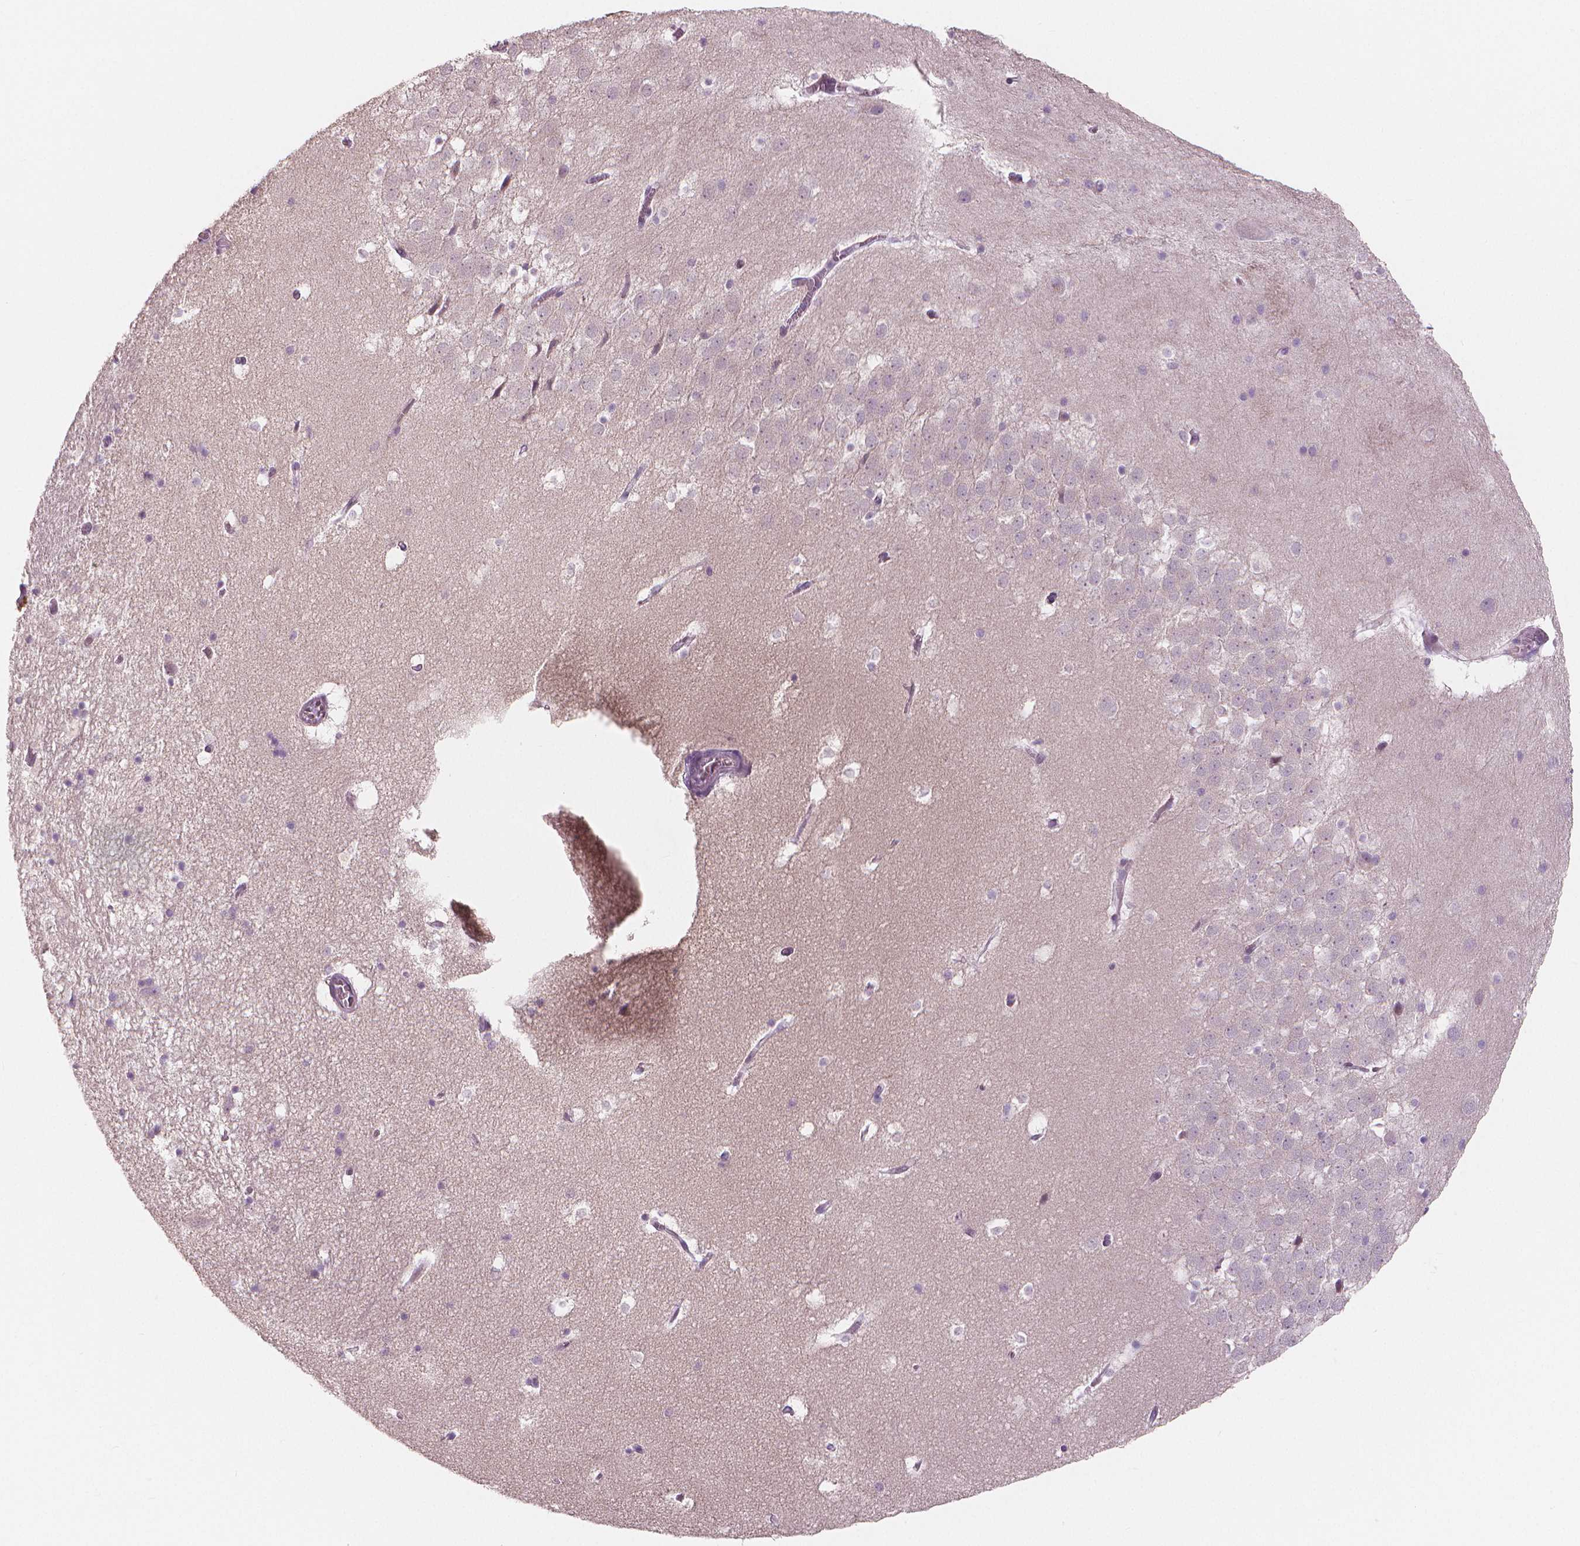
{"staining": {"intensity": "negative", "quantity": "none", "location": "none"}, "tissue": "hippocampus", "cell_type": "Glial cells", "image_type": "normal", "snomed": [{"axis": "morphology", "description": "Normal tissue, NOS"}, {"axis": "topography", "description": "Hippocampus"}], "caption": "Glial cells show no significant expression in normal hippocampus. Brightfield microscopy of immunohistochemistry stained with DAB (brown) and hematoxylin (blue), captured at high magnification.", "gene": "RNASE7", "patient": {"sex": "male", "age": 45}}